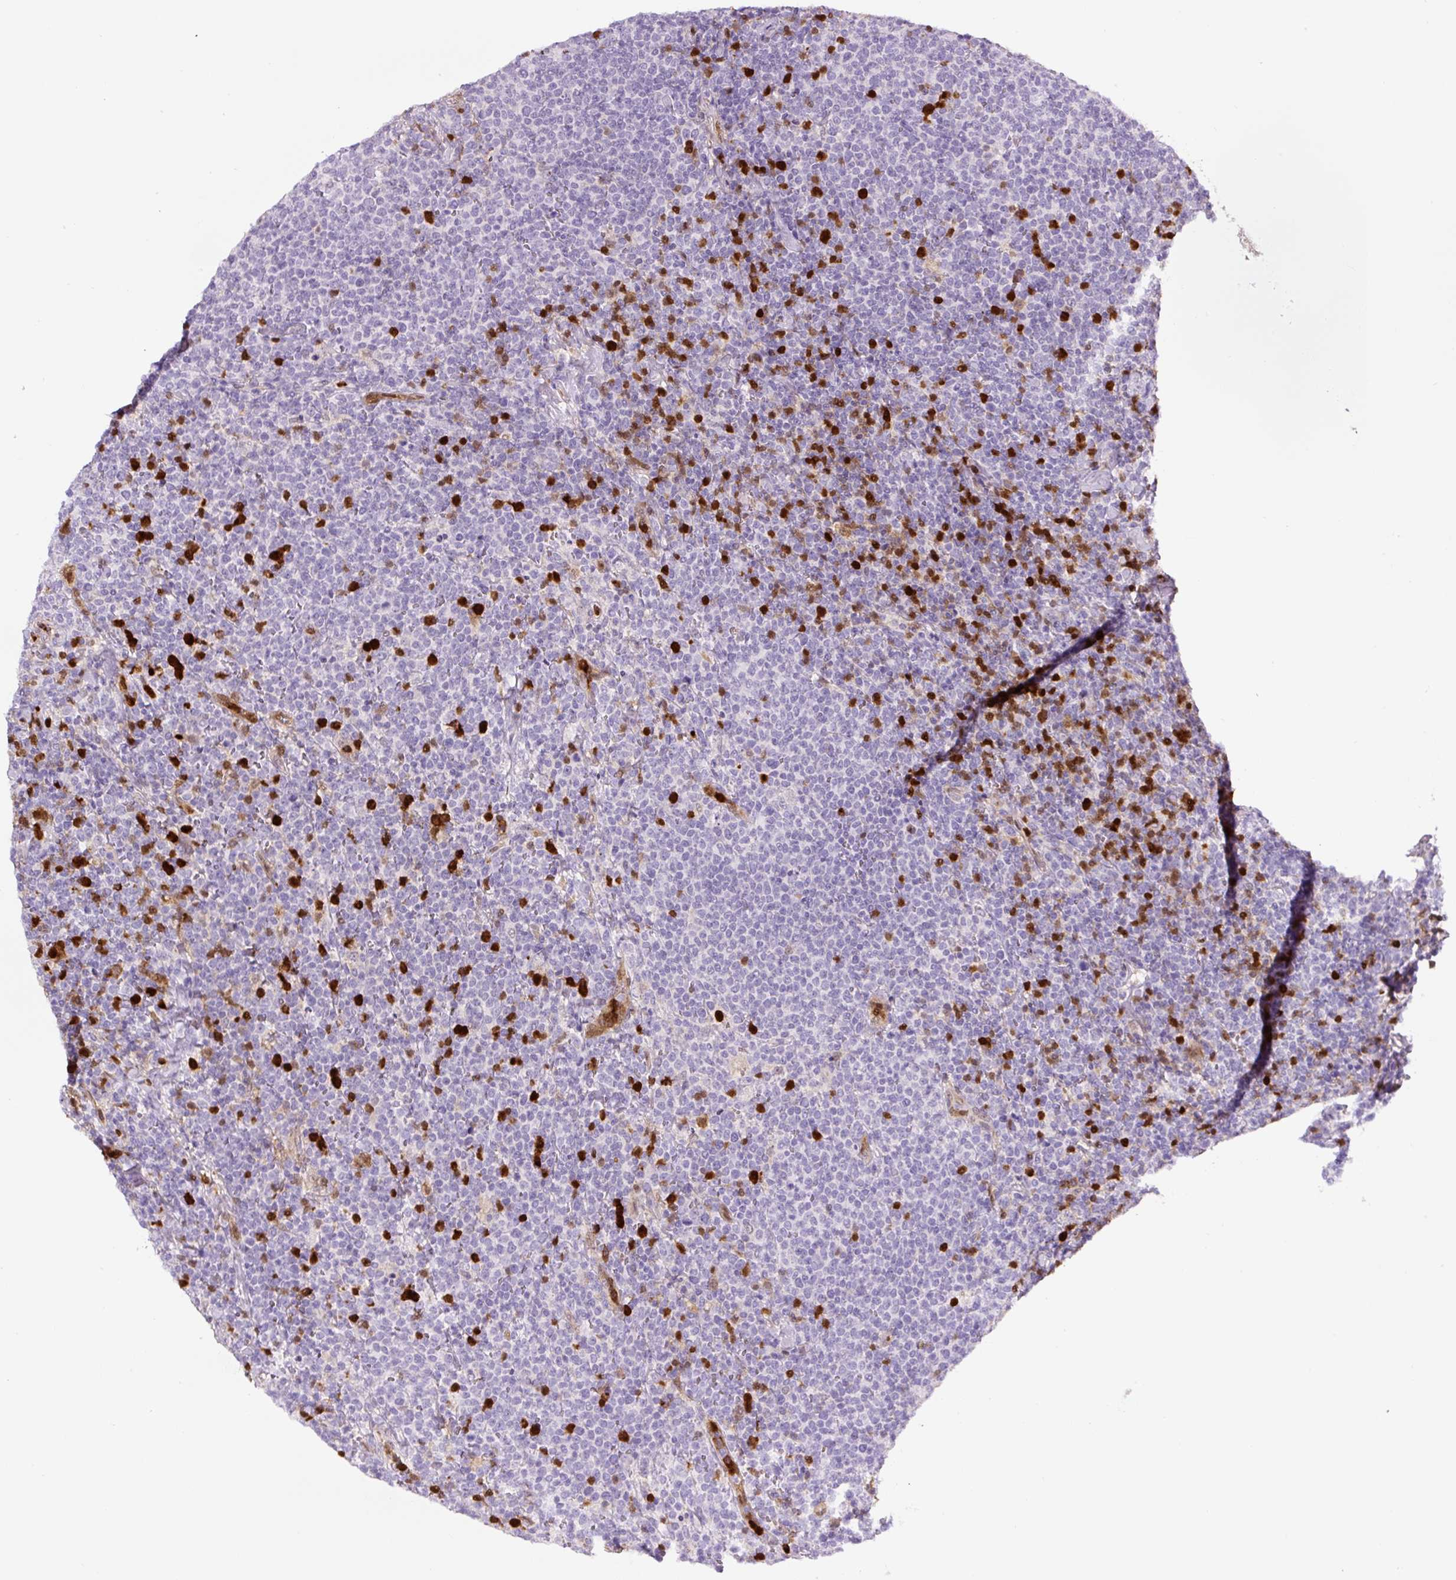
{"staining": {"intensity": "negative", "quantity": "none", "location": "none"}, "tissue": "lymphoma", "cell_type": "Tumor cells", "image_type": "cancer", "snomed": [{"axis": "morphology", "description": "Malignant lymphoma, non-Hodgkin's type, High grade"}, {"axis": "topography", "description": "Lymph node"}], "caption": "Protein analysis of malignant lymphoma, non-Hodgkin's type (high-grade) shows no significant expression in tumor cells.", "gene": "ANXA1", "patient": {"sex": "male", "age": 61}}